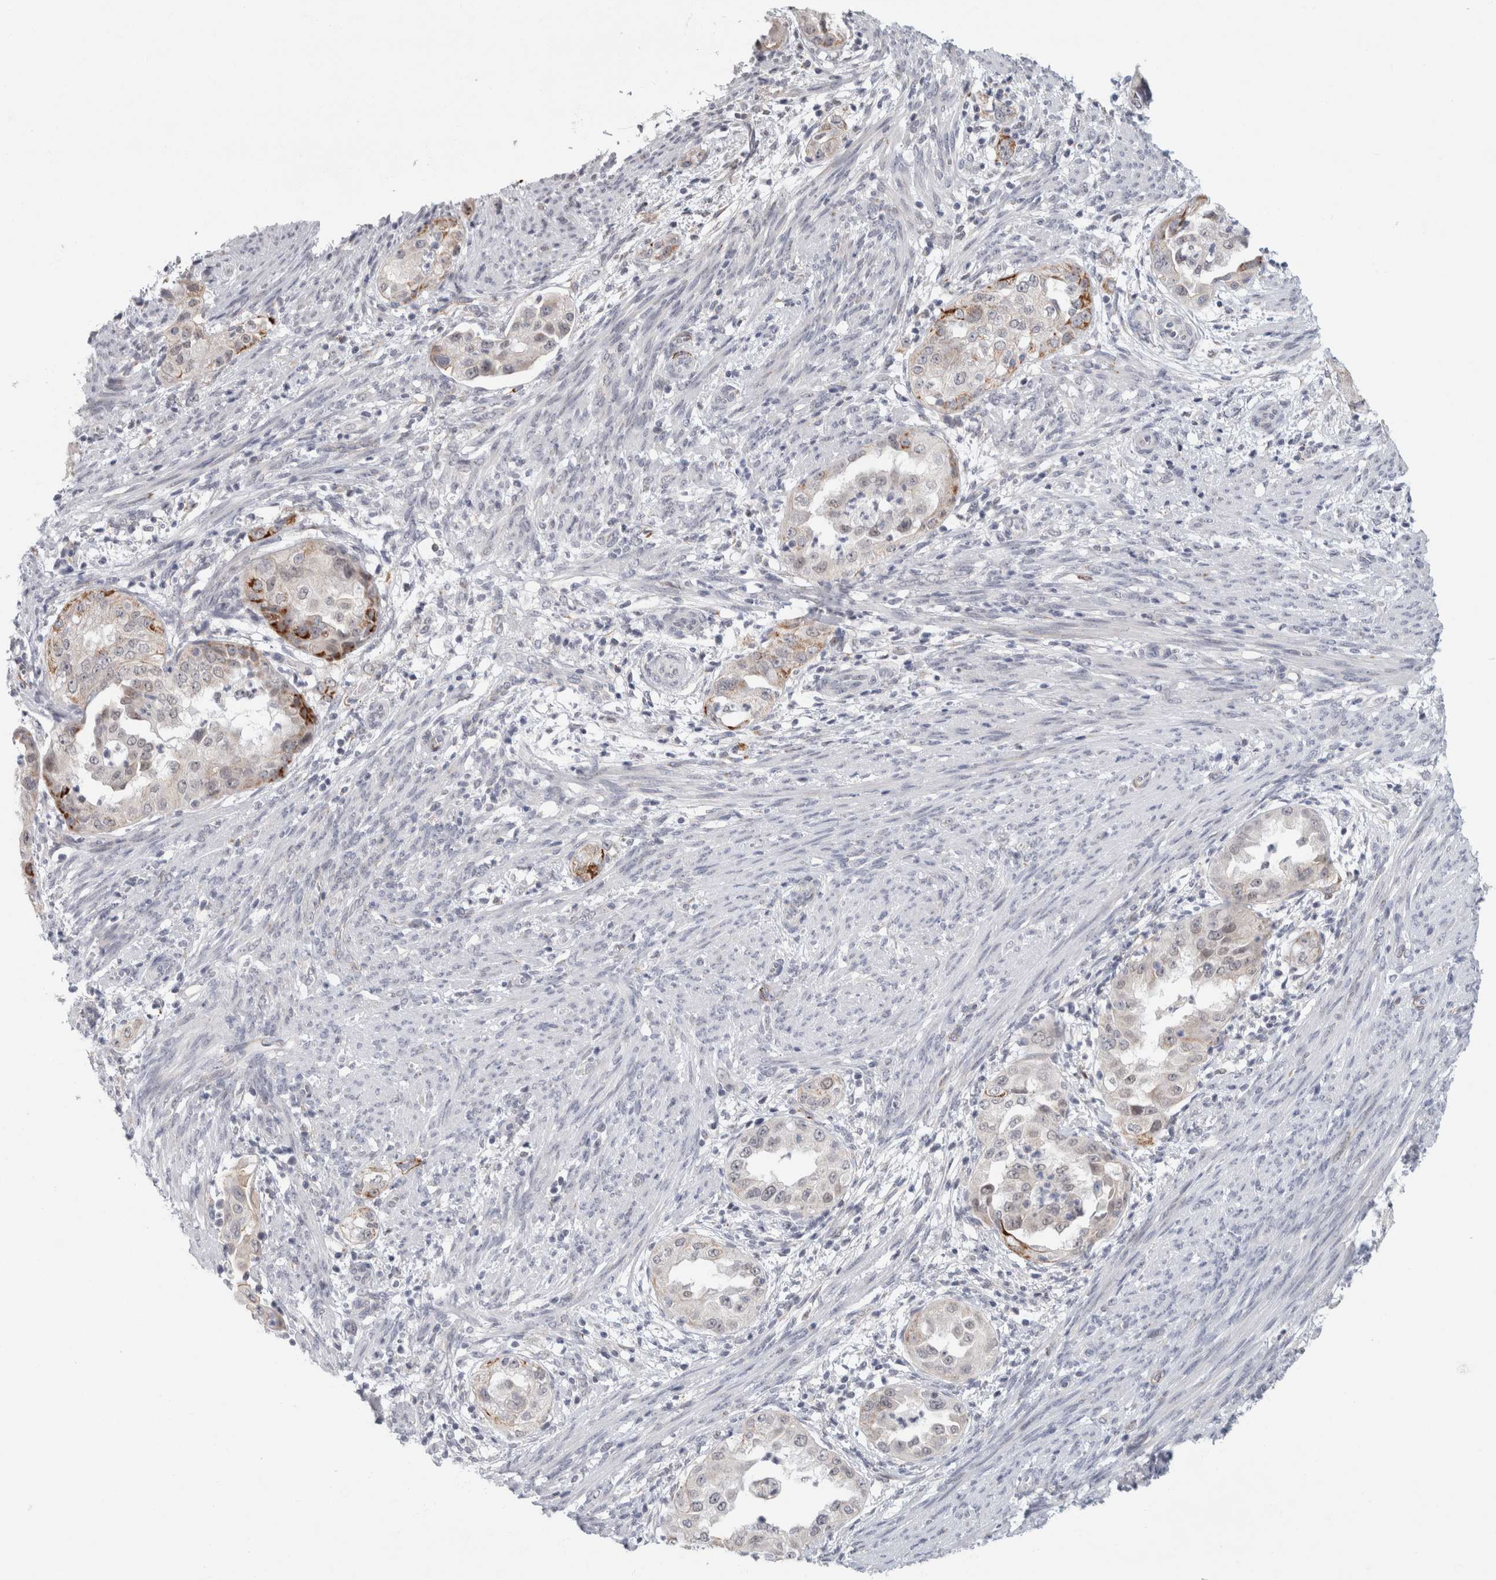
{"staining": {"intensity": "moderate", "quantity": "<25%", "location": "cytoplasmic/membranous"}, "tissue": "endometrial cancer", "cell_type": "Tumor cells", "image_type": "cancer", "snomed": [{"axis": "morphology", "description": "Adenocarcinoma, NOS"}, {"axis": "topography", "description": "Endometrium"}], "caption": "Immunohistochemistry (IHC) histopathology image of human endometrial cancer (adenocarcinoma) stained for a protein (brown), which exhibits low levels of moderate cytoplasmic/membranous expression in about <25% of tumor cells.", "gene": "NIPA1", "patient": {"sex": "female", "age": 85}}